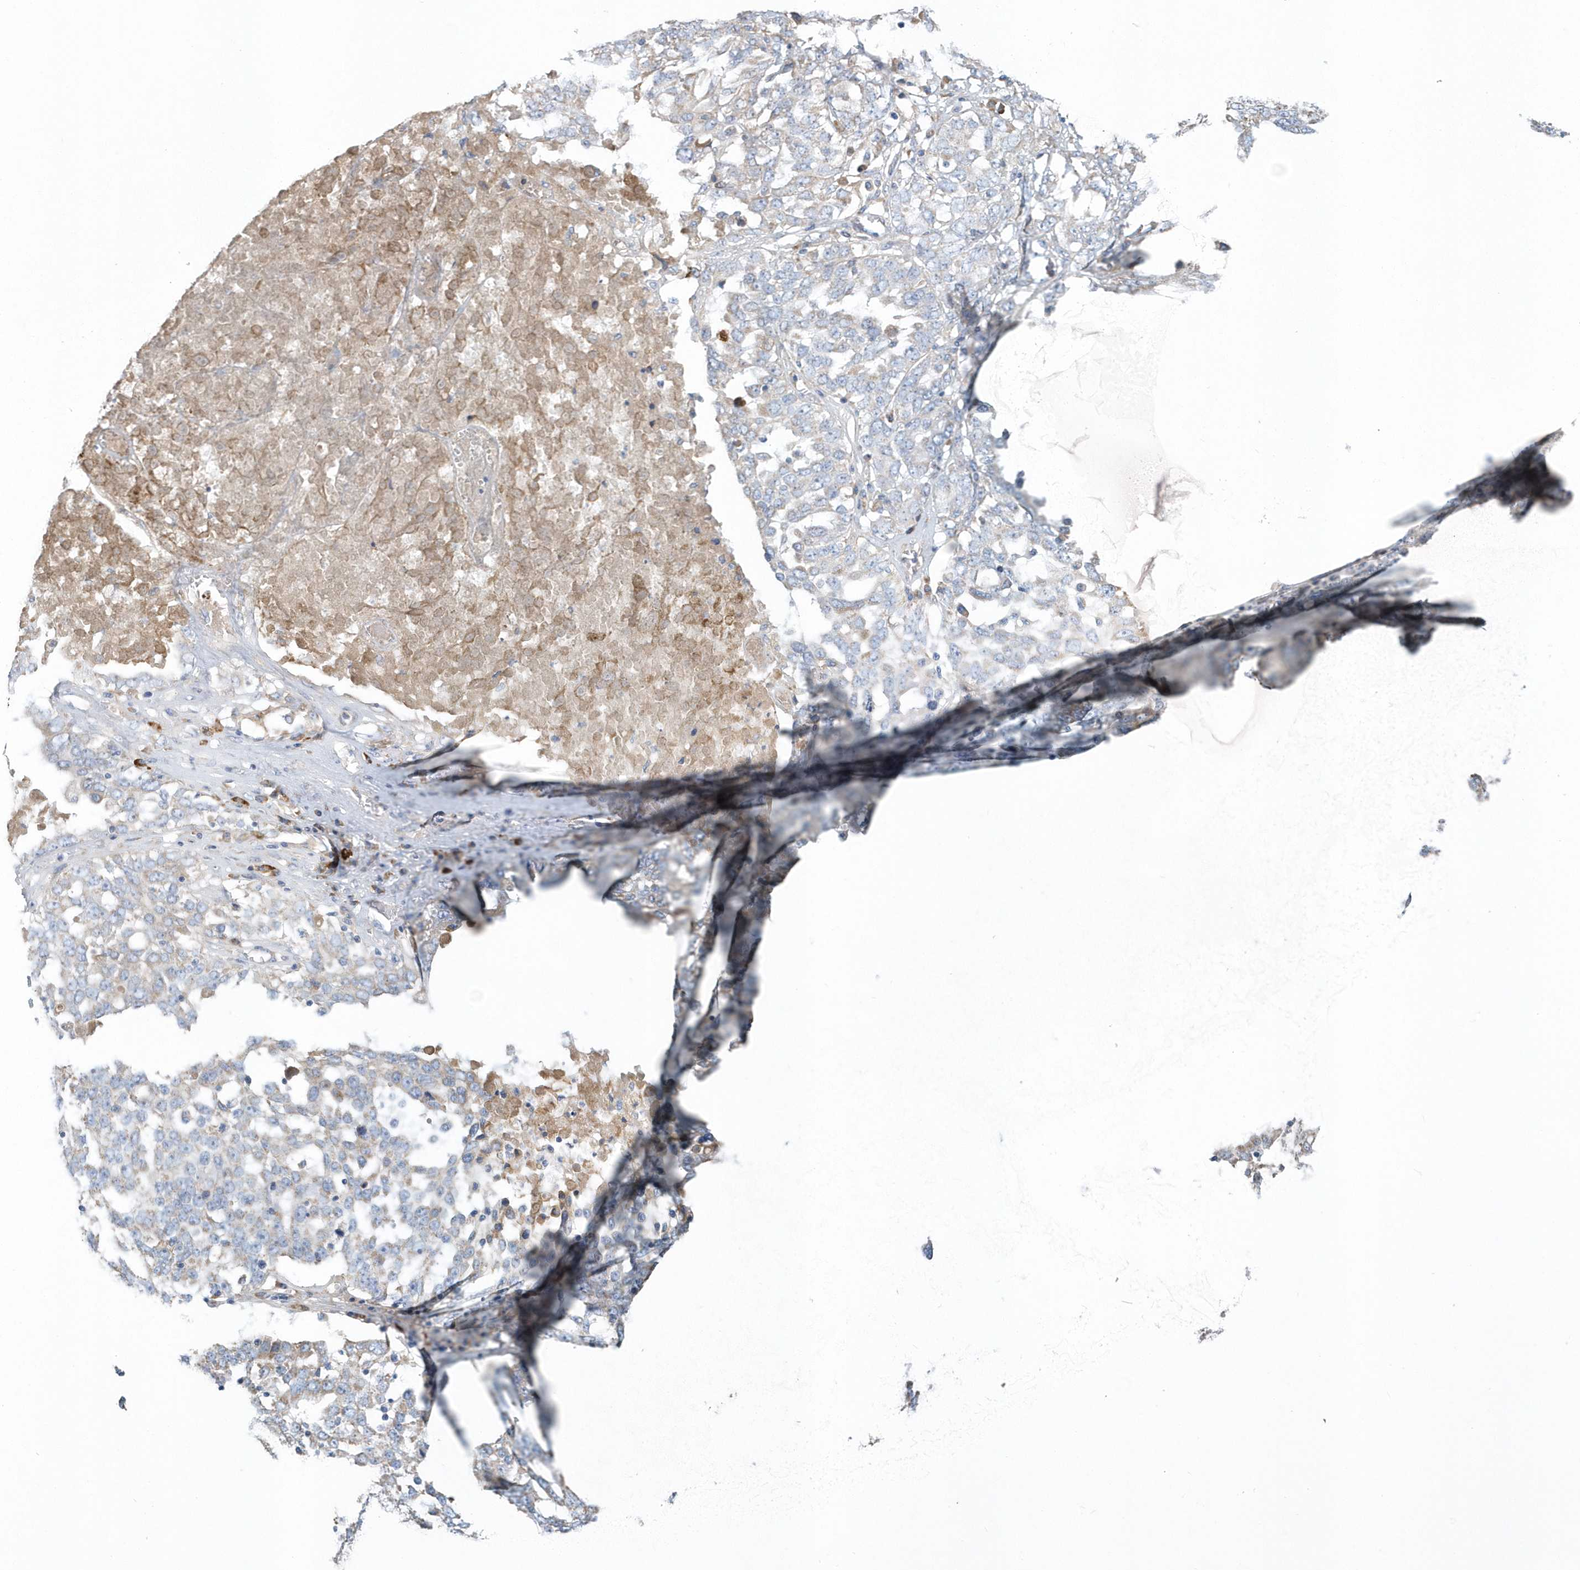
{"staining": {"intensity": "weak", "quantity": "<25%", "location": "cytoplasmic/membranous"}, "tissue": "ovarian cancer", "cell_type": "Tumor cells", "image_type": "cancer", "snomed": [{"axis": "morphology", "description": "Carcinoma, endometroid"}, {"axis": "topography", "description": "Ovary"}], "caption": "High magnification brightfield microscopy of ovarian cancer stained with DAB (3,3'-diaminobenzidine) (brown) and counterstained with hematoxylin (blue): tumor cells show no significant staining.", "gene": "SPATA18", "patient": {"sex": "female", "age": 62}}